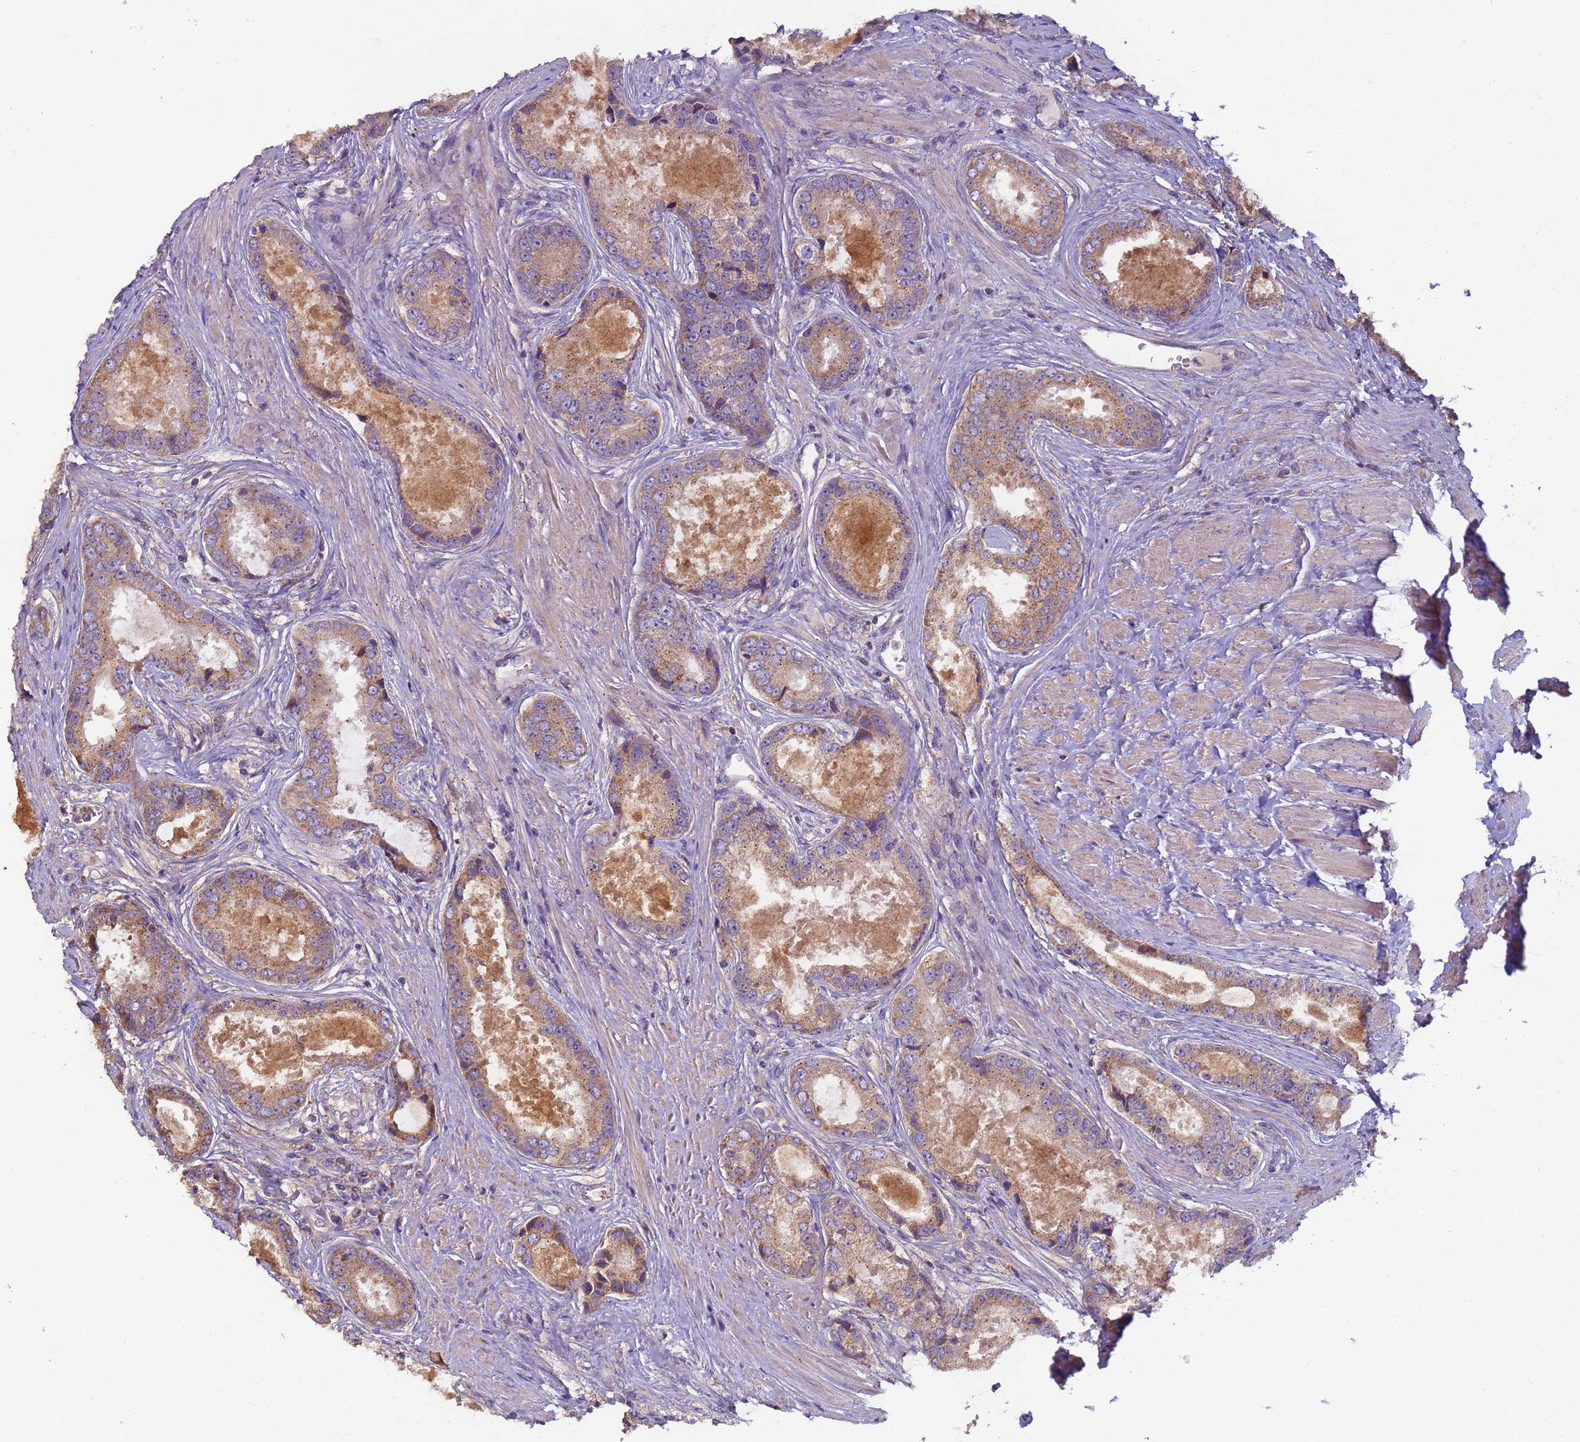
{"staining": {"intensity": "moderate", "quantity": ">75%", "location": "cytoplasmic/membranous"}, "tissue": "prostate cancer", "cell_type": "Tumor cells", "image_type": "cancer", "snomed": [{"axis": "morphology", "description": "Adenocarcinoma, Low grade"}, {"axis": "topography", "description": "Prostate"}], "caption": "IHC of human prostate low-grade adenocarcinoma exhibits medium levels of moderate cytoplasmic/membranous staining in about >75% of tumor cells. Using DAB (3,3'-diaminobenzidine) (brown) and hematoxylin (blue) stains, captured at high magnification using brightfield microscopy.", "gene": "TIGAR", "patient": {"sex": "male", "age": 68}}